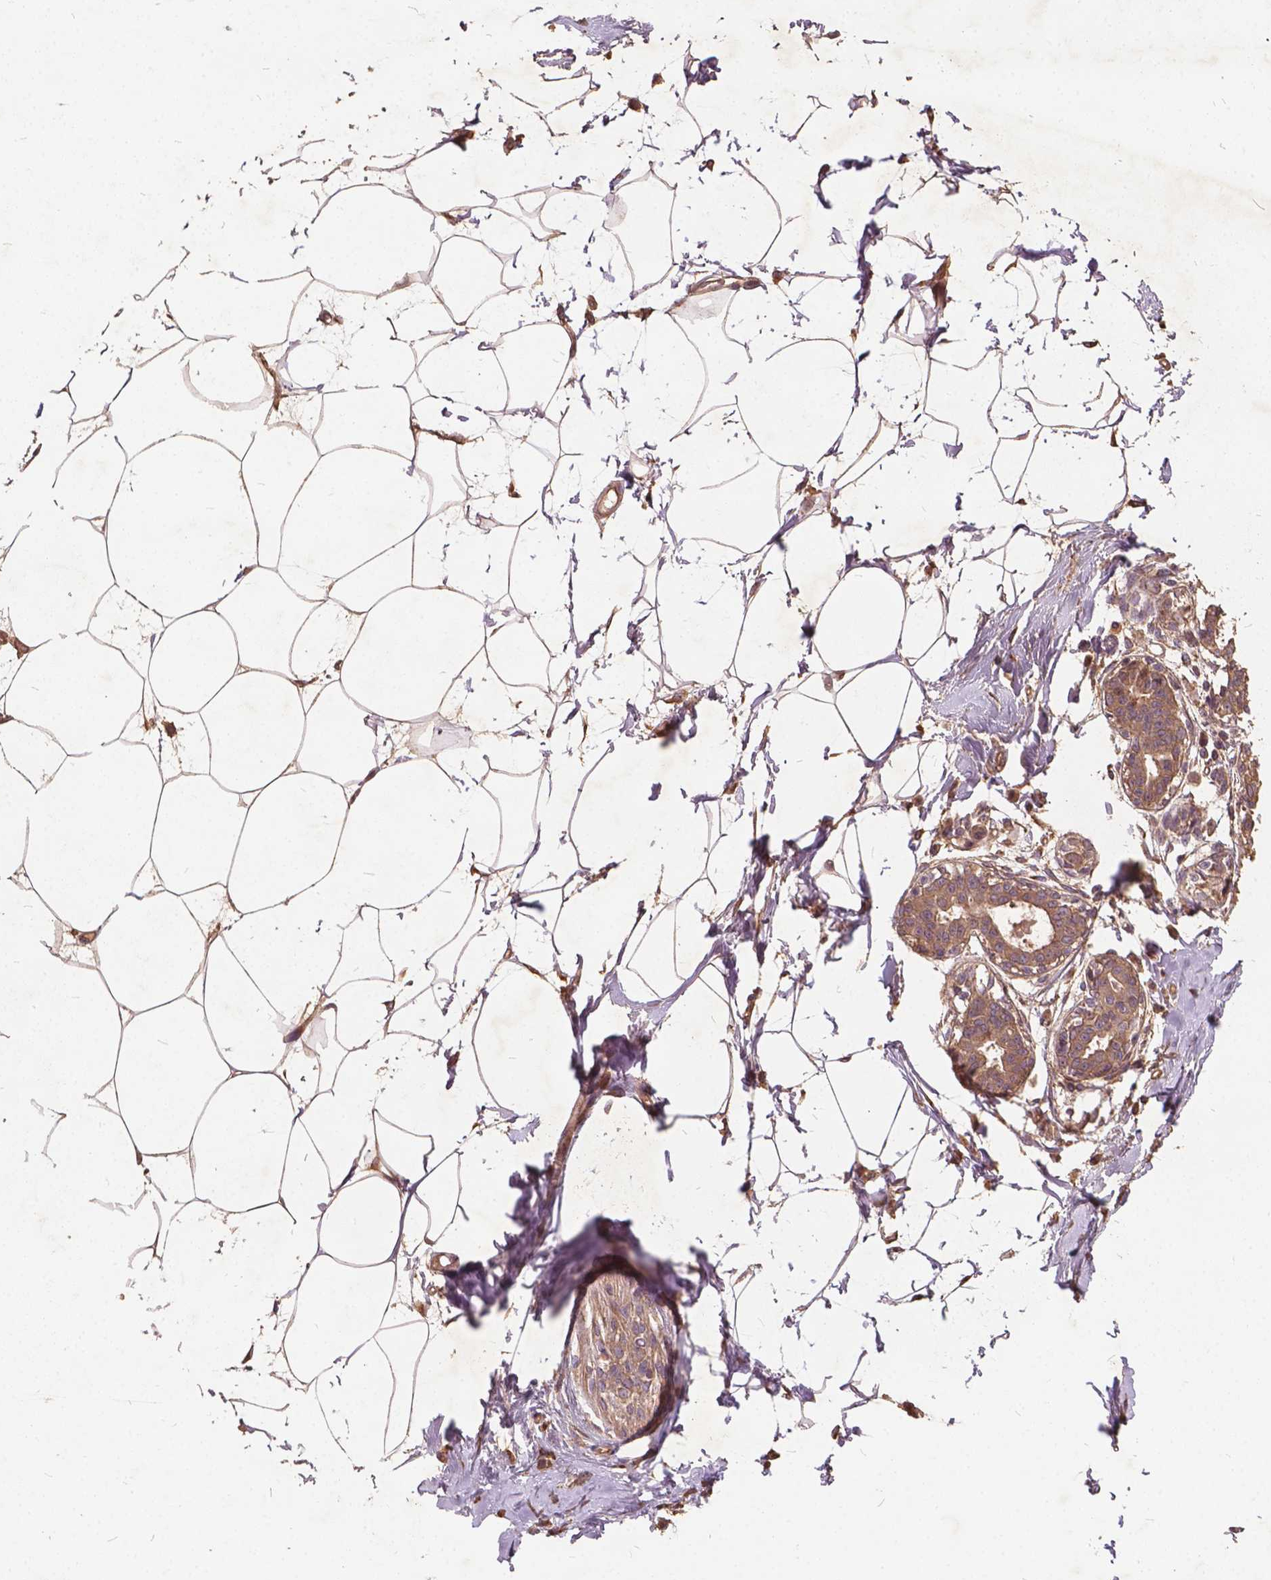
{"staining": {"intensity": "moderate", "quantity": ">75%", "location": "cytoplasmic/membranous"}, "tissue": "breast", "cell_type": "Adipocytes", "image_type": "normal", "snomed": [{"axis": "morphology", "description": "Normal tissue, NOS"}, {"axis": "topography", "description": "Breast"}], "caption": "Immunohistochemistry (IHC) (DAB (3,3'-diaminobenzidine)) staining of normal human breast exhibits moderate cytoplasmic/membranous protein expression in about >75% of adipocytes.", "gene": "UBXN2A", "patient": {"sex": "female", "age": 45}}